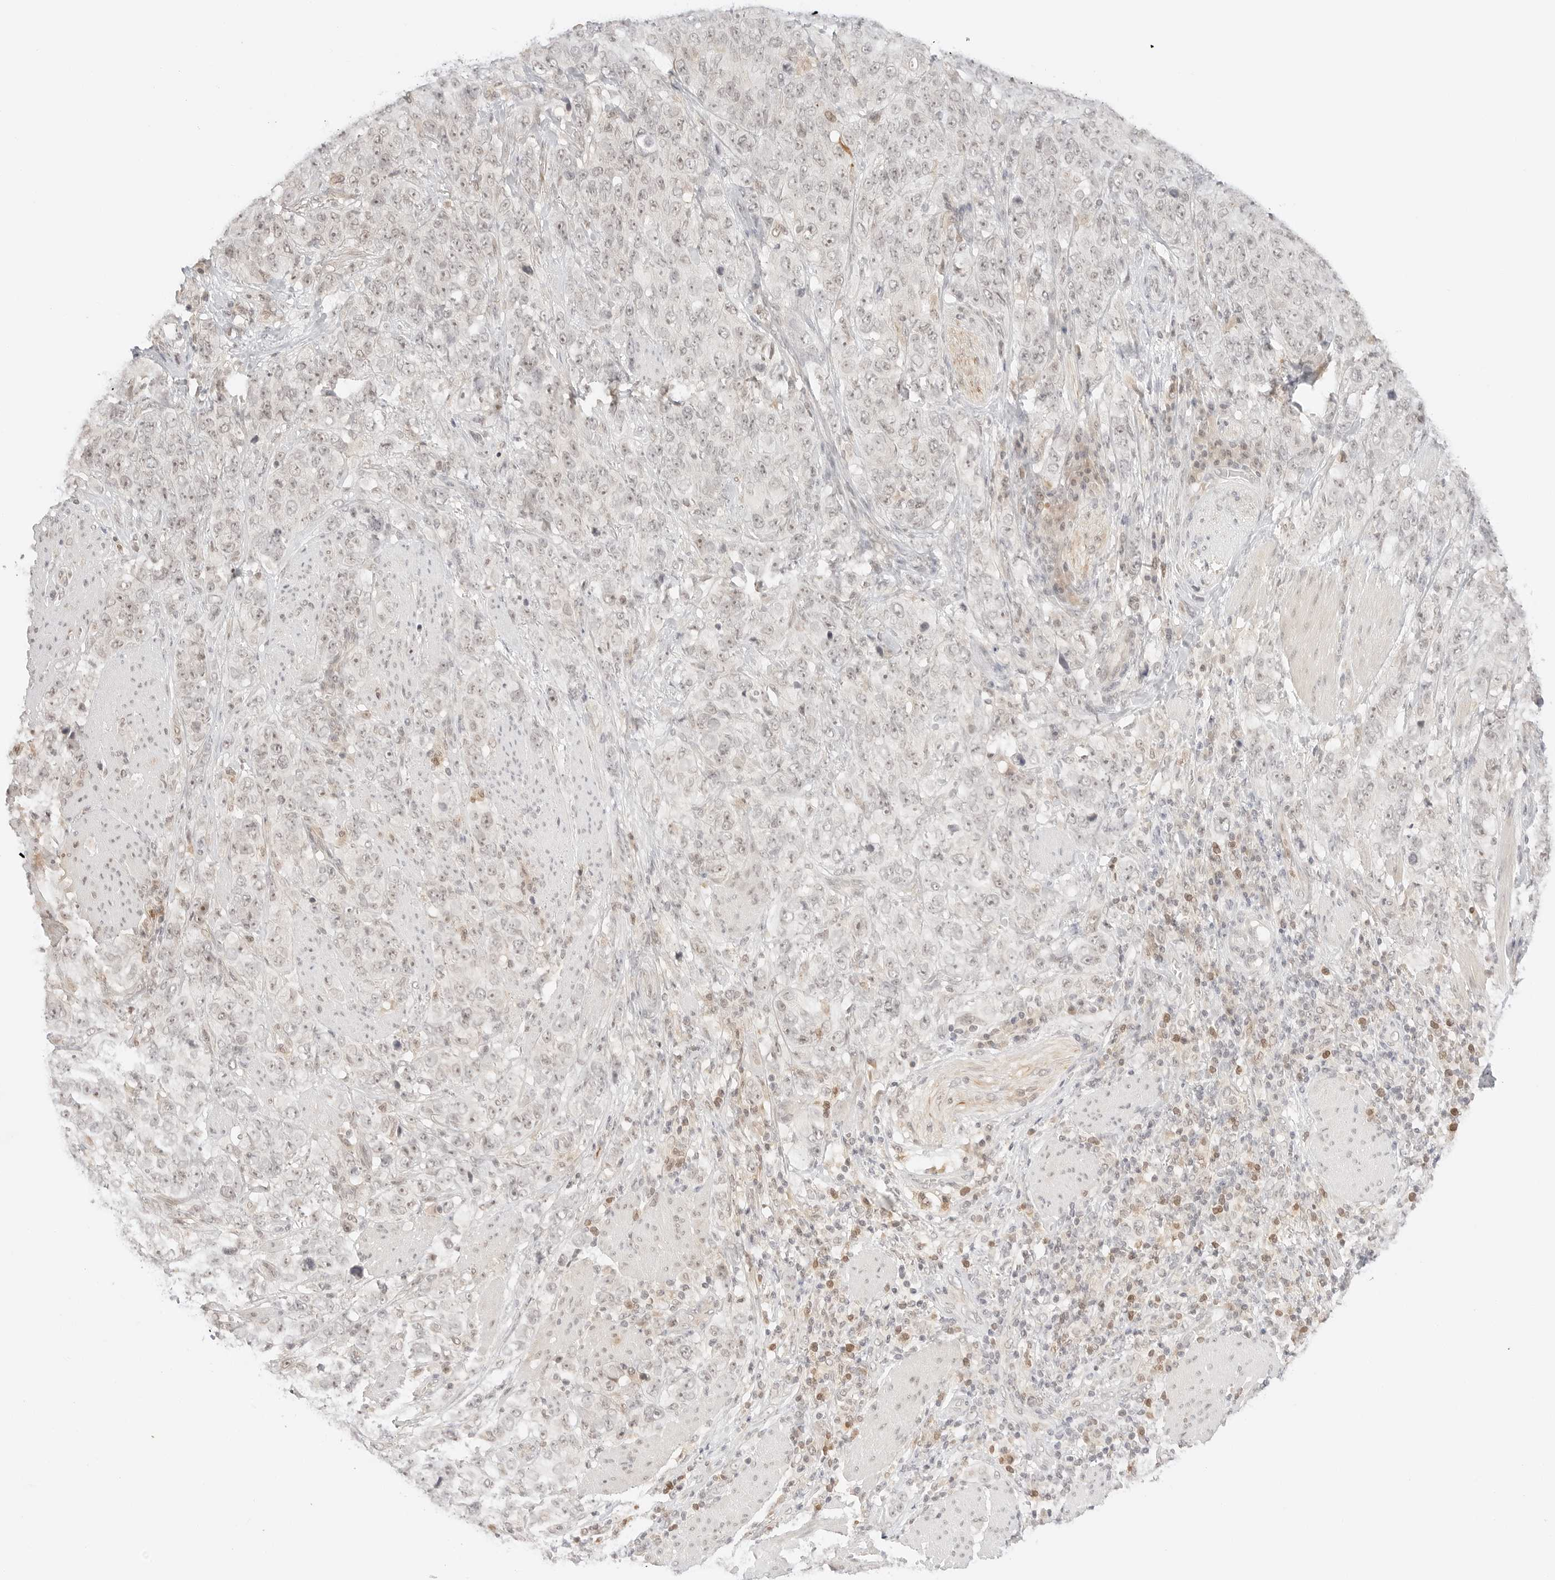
{"staining": {"intensity": "weak", "quantity": "25%-75%", "location": "nuclear"}, "tissue": "stomach cancer", "cell_type": "Tumor cells", "image_type": "cancer", "snomed": [{"axis": "morphology", "description": "Adenocarcinoma, NOS"}, {"axis": "topography", "description": "Stomach"}], "caption": "Immunohistochemical staining of stomach cancer demonstrates low levels of weak nuclear protein positivity in about 25%-75% of tumor cells.", "gene": "RPS6KL1", "patient": {"sex": "male", "age": 48}}